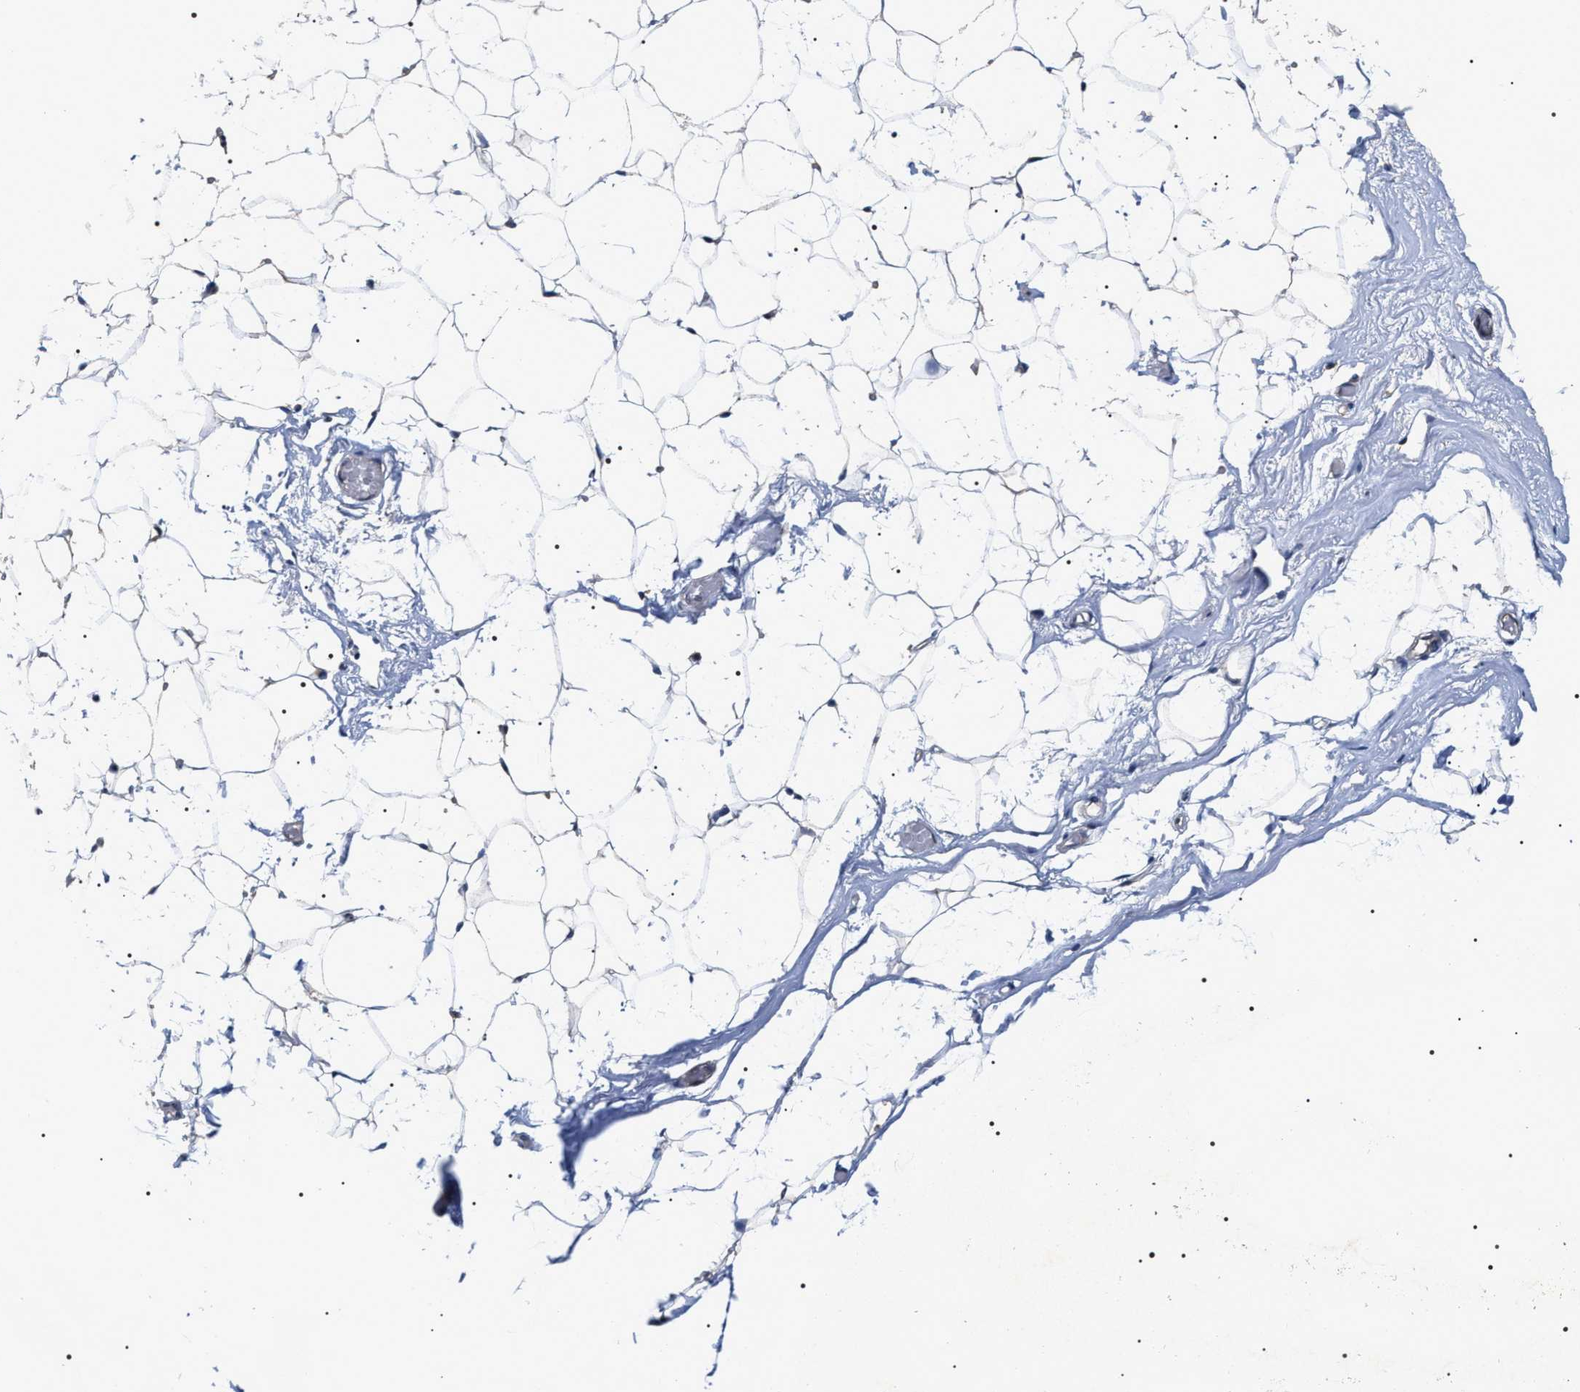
{"staining": {"intensity": "negative", "quantity": "none", "location": "none"}, "tissue": "adipose tissue", "cell_type": "Adipocytes", "image_type": "normal", "snomed": [{"axis": "morphology", "description": "Normal tissue, NOS"}, {"axis": "topography", "description": "Breast"}, {"axis": "topography", "description": "Soft tissue"}], "caption": "DAB immunohistochemical staining of normal human adipose tissue demonstrates no significant positivity in adipocytes. The staining is performed using DAB (3,3'-diaminobenzidine) brown chromogen with nuclei counter-stained in using hematoxylin.", "gene": "UPF3A", "patient": {"sex": "female", "age": 75}}